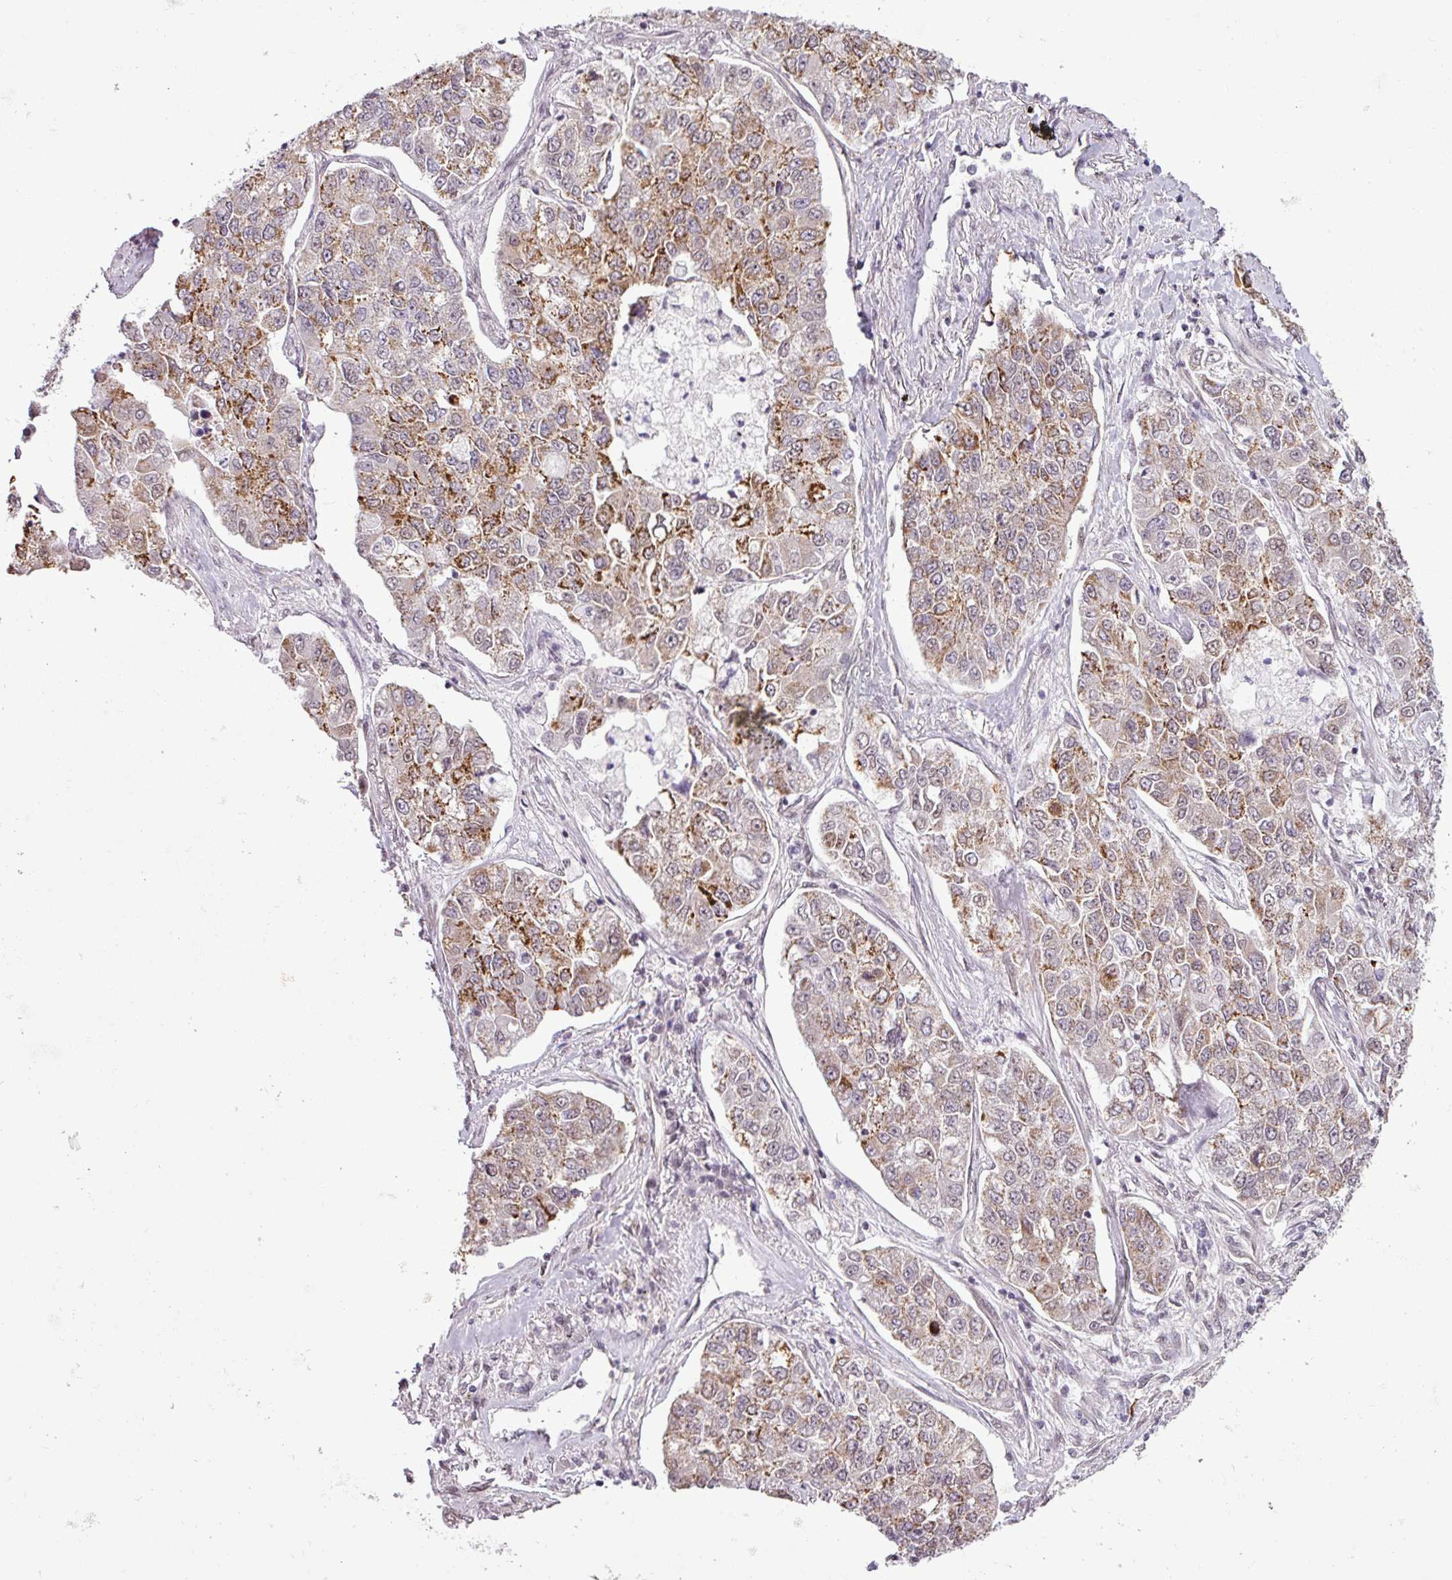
{"staining": {"intensity": "moderate", "quantity": "25%-75%", "location": "cytoplasmic/membranous"}, "tissue": "lung cancer", "cell_type": "Tumor cells", "image_type": "cancer", "snomed": [{"axis": "morphology", "description": "Adenocarcinoma, NOS"}, {"axis": "topography", "description": "Lung"}], "caption": "Tumor cells display medium levels of moderate cytoplasmic/membranous expression in about 25%-75% of cells in adenocarcinoma (lung). The protein is shown in brown color, while the nuclei are stained blue.", "gene": "GPT2", "patient": {"sex": "male", "age": 49}}